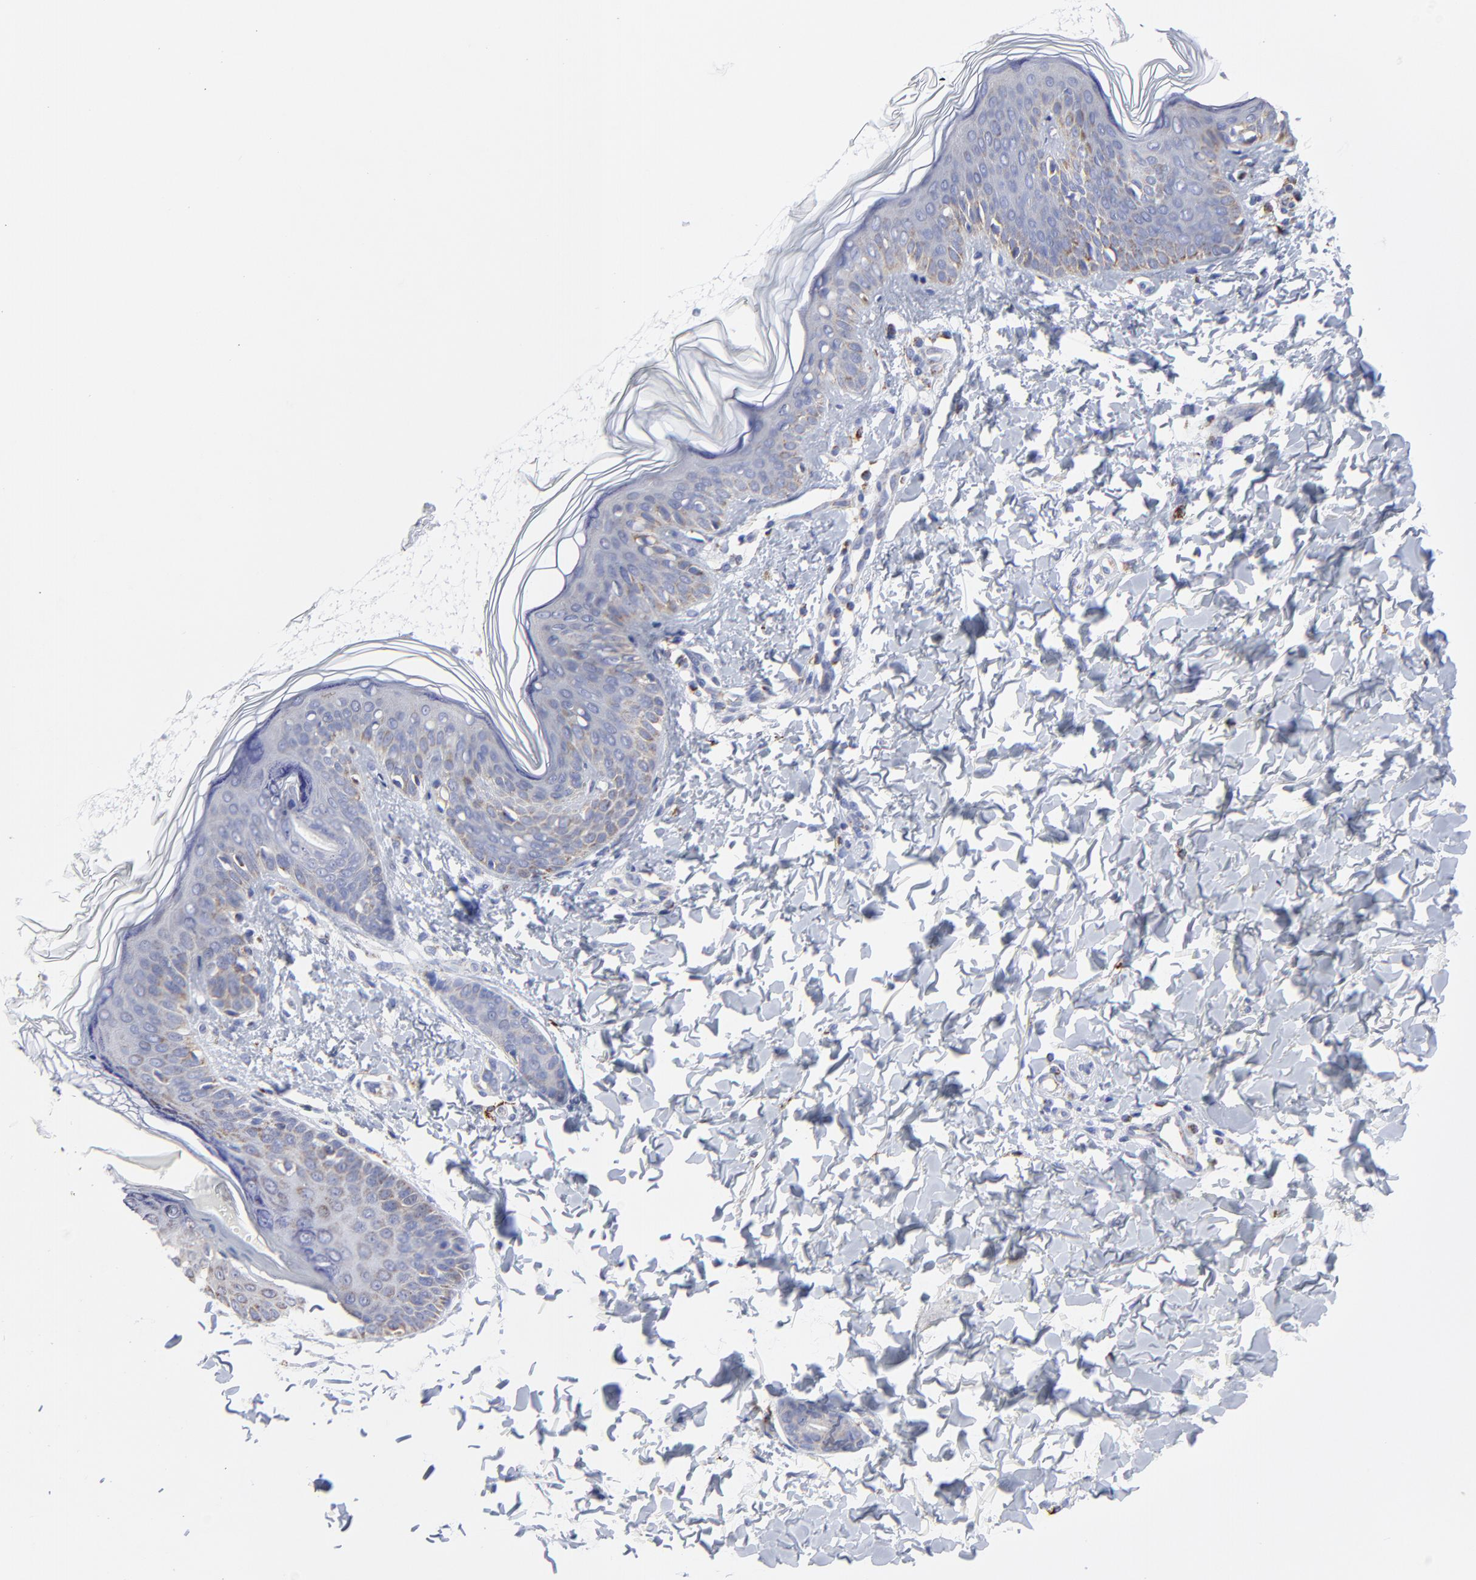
{"staining": {"intensity": "negative", "quantity": "none", "location": "none"}, "tissue": "skin", "cell_type": "Fibroblasts", "image_type": "normal", "snomed": [{"axis": "morphology", "description": "Normal tissue, NOS"}, {"axis": "topography", "description": "Skin"}], "caption": "Fibroblasts show no significant protein positivity in unremarkable skin. (DAB (3,3'-diaminobenzidine) immunohistochemistry visualized using brightfield microscopy, high magnification).", "gene": "PINK1", "patient": {"sex": "female", "age": 4}}